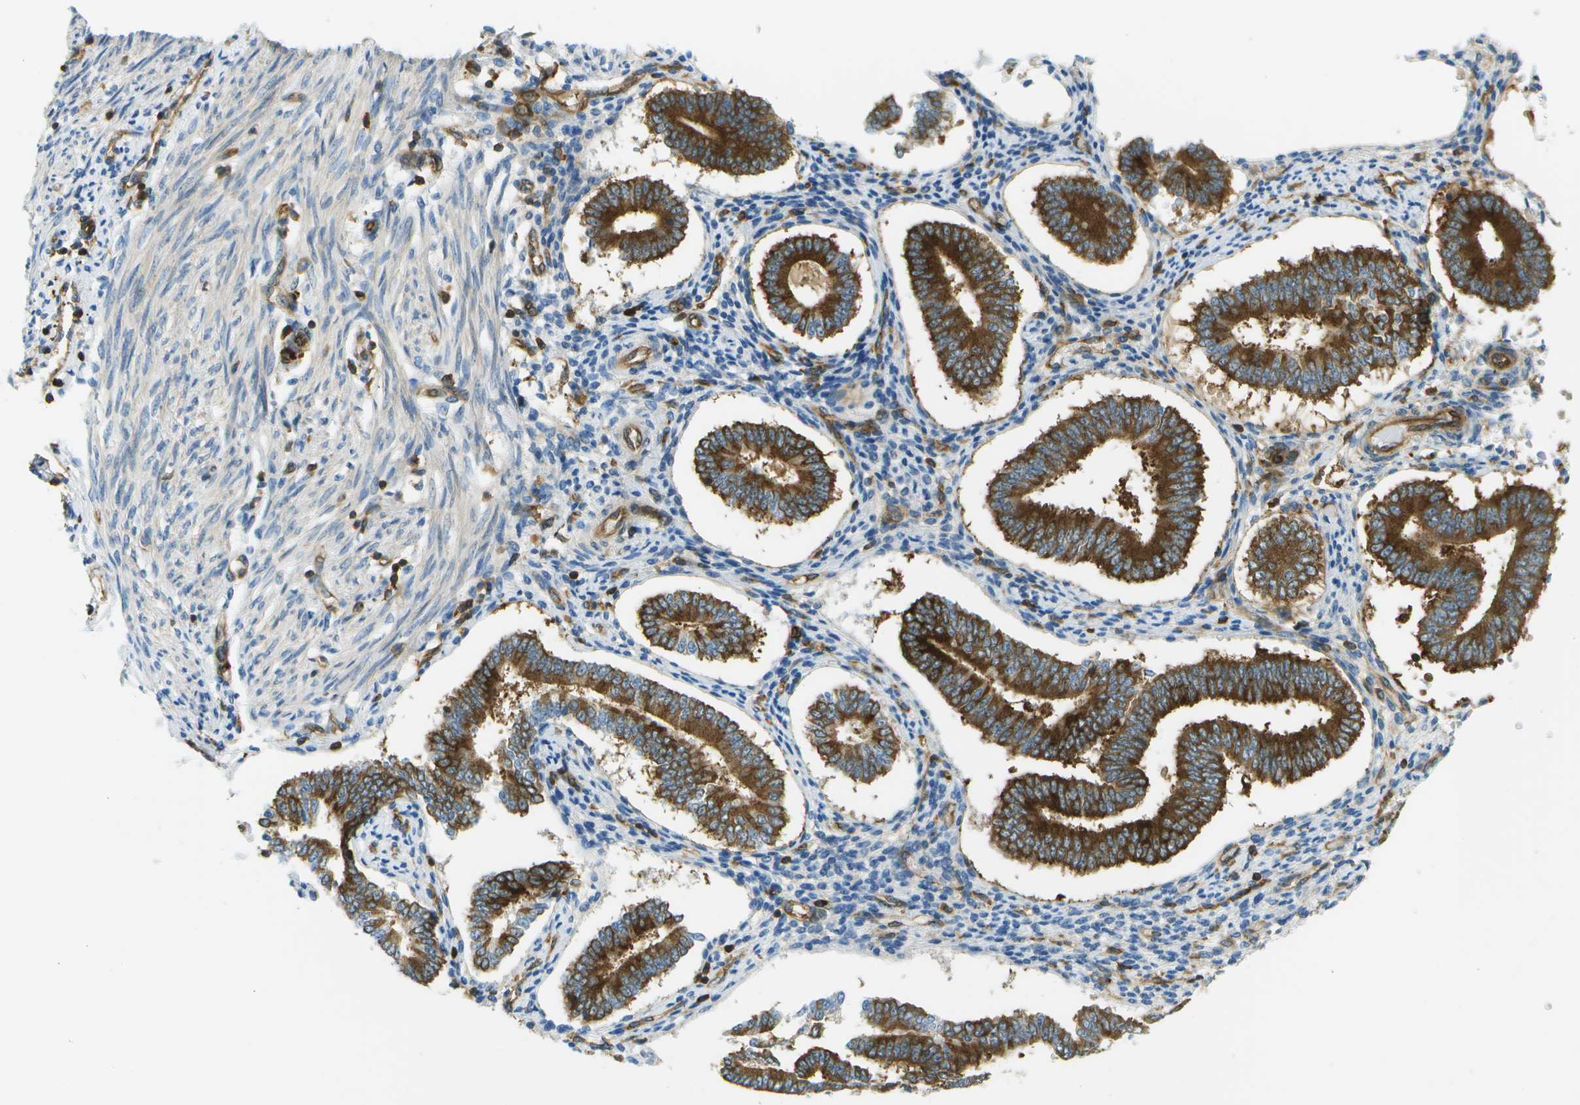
{"staining": {"intensity": "negative", "quantity": "none", "location": "none"}, "tissue": "endometrium", "cell_type": "Cells in endometrial stroma", "image_type": "normal", "snomed": [{"axis": "morphology", "description": "Normal tissue, NOS"}, {"axis": "topography", "description": "Endometrium"}], "caption": "A high-resolution image shows IHC staining of normal endometrium, which displays no significant expression in cells in endometrial stroma. The staining is performed using DAB brown chromogen with nuclei counter-stained in using hematoxylin.", "gene": "TMTC1", "patient": {"sex": "female", "age": 42}}